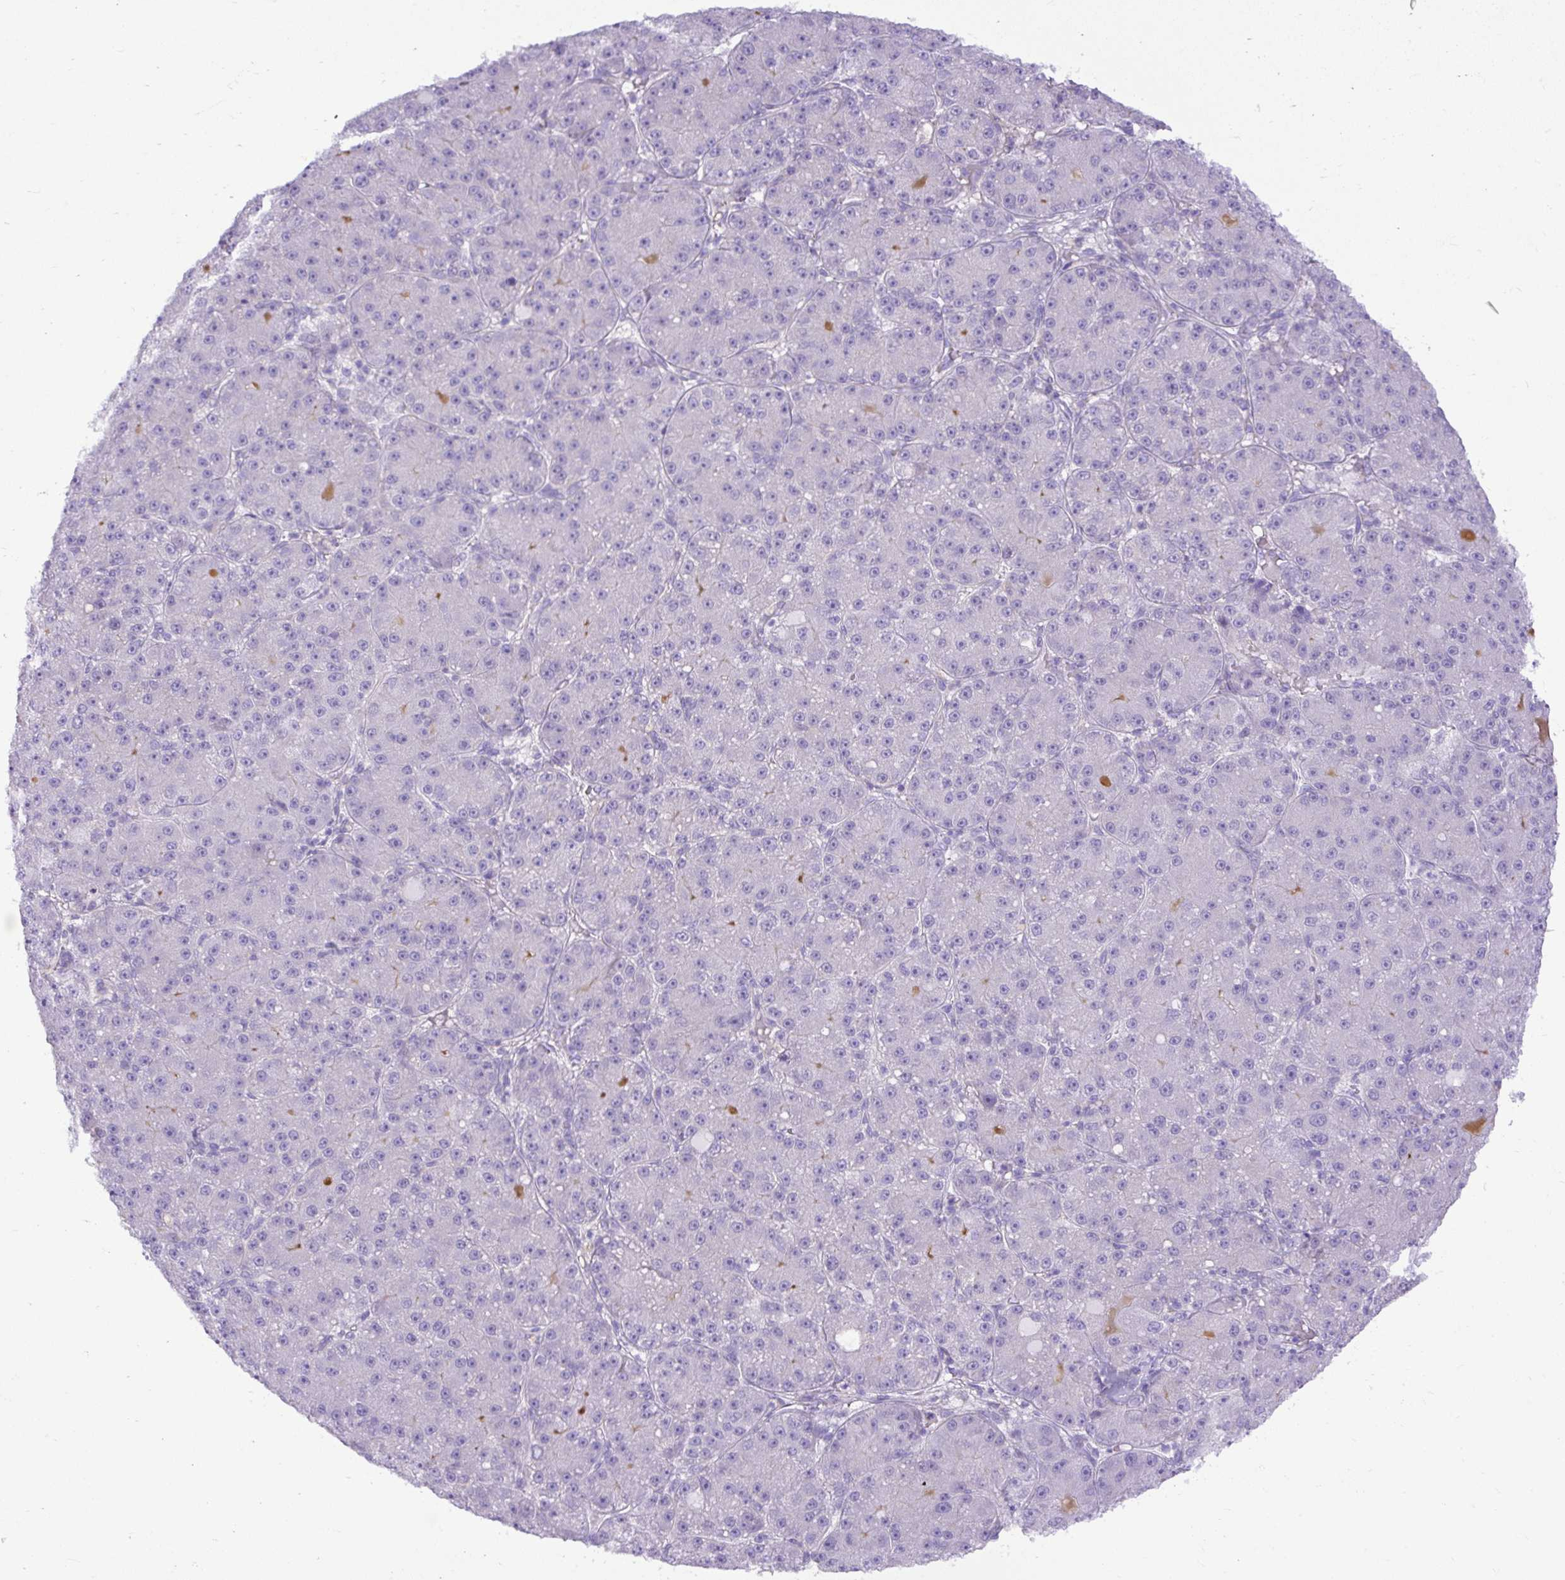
{"staining": {"intensity": "negative", "quantity": "none", "location": "none"}, "tissue": "liver cancer", "cell_type": "Tumor cells", "image_type": "cancer", "snomed": [{"axis": "morphology", "description": "Carcinoma, Hepatocellular, NOS"}, {"axis": "topography", "description": "Liver"}], "caption": "This is an IHC image of human liver cancer (hepatocellular carcinoma). There is no positivity in tumor cells.", "gene": "SPTBN5", "patient": {"sex": "male", "age": 67}}